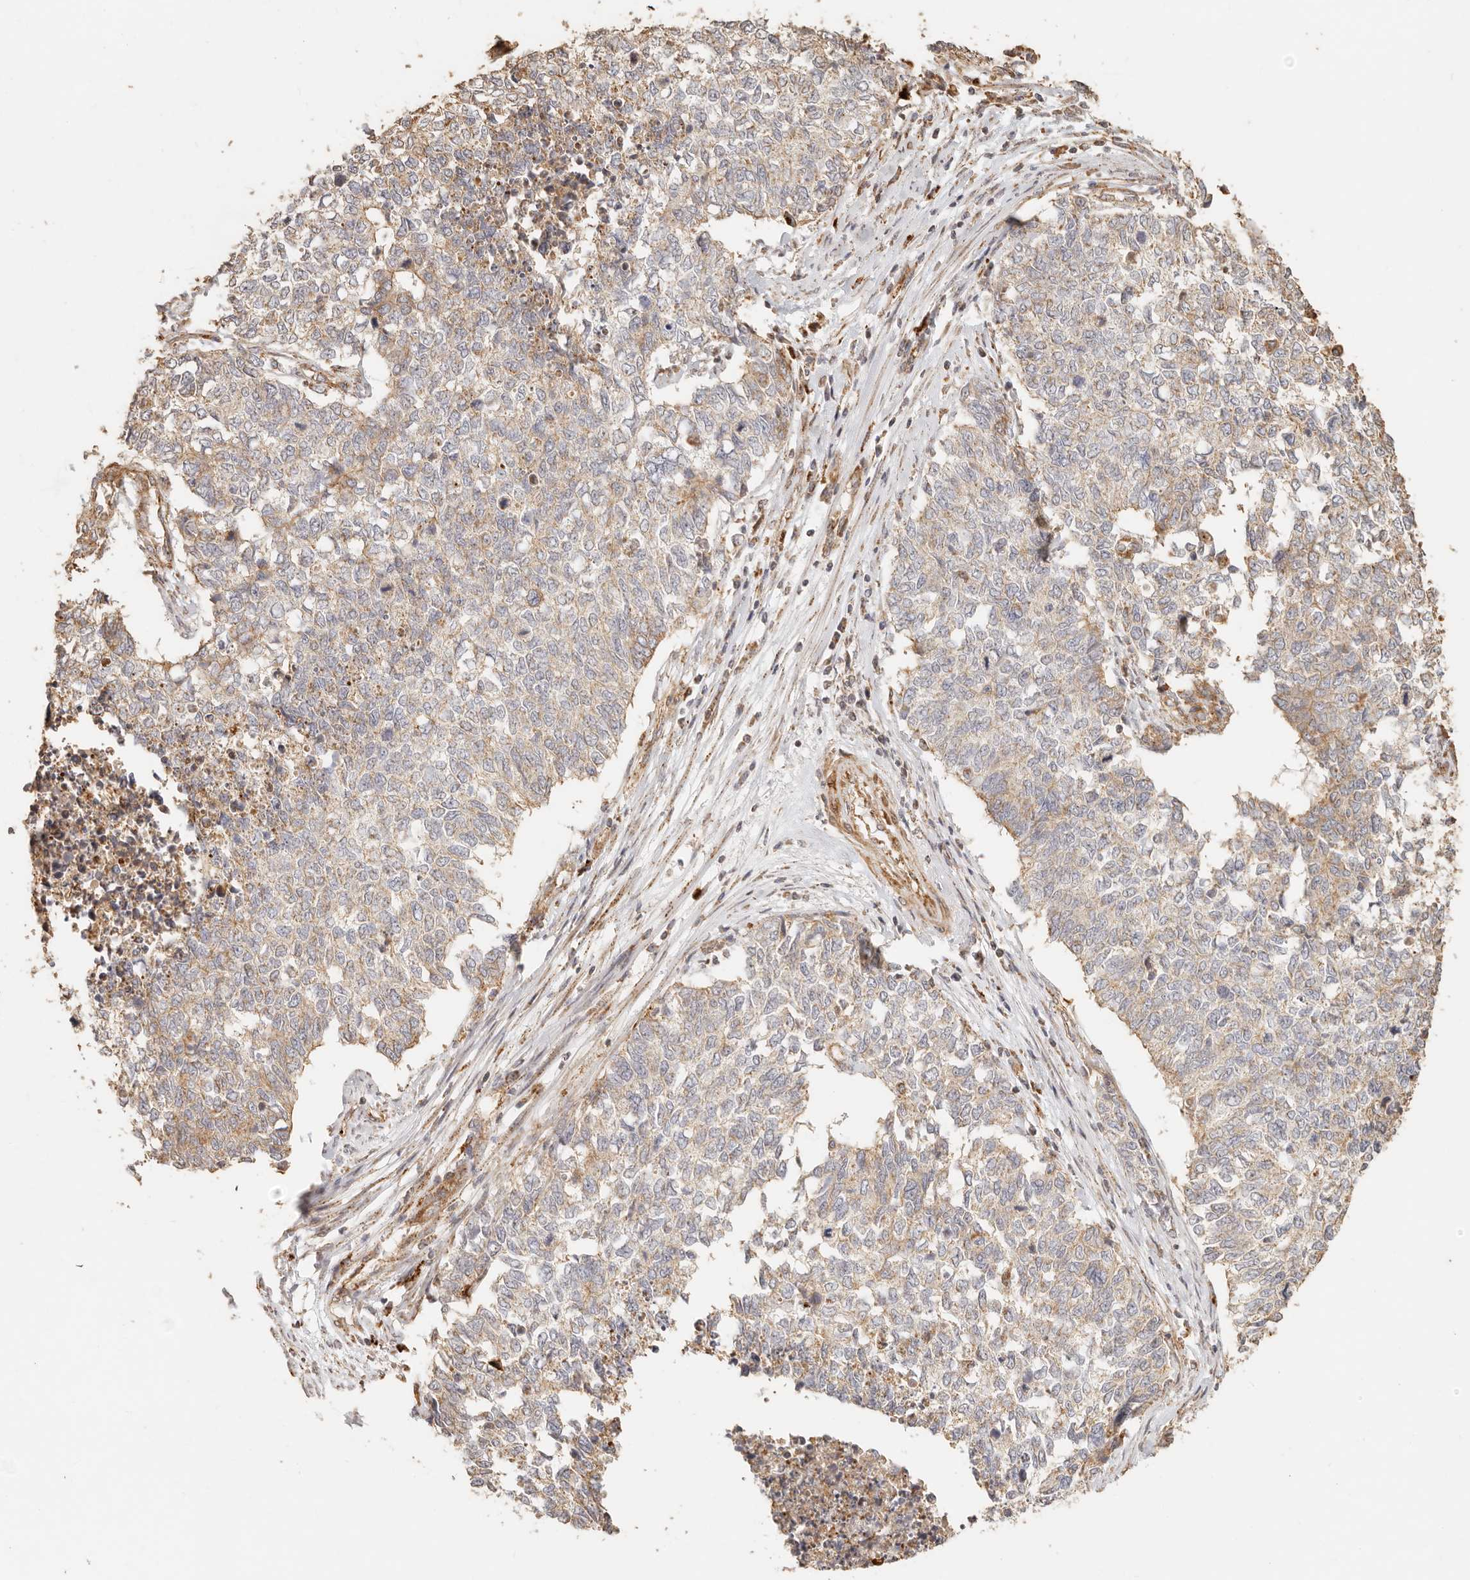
{"staining": {"intensity": "weak", "quantity": ">75%", "location": "cytoplasmic/membranous"}, "tissue": "cervical cancer", "cell_type": "Tumor cells", "image_type": "cancer", "snomed": [{"axis": "morphology", "description": "Squamous cell carcinoma, NOS"}, {"axis": "topography", "description": "Cervix"}], "caption": "An immunohistochemistry micrograph of neoplastic tissue is shown. Protein staining in brown labels weak cytoplasmic/membranous positivity in squamous cell carcinoma (cervical) within tumor cells.", "gene": "PTPN22", "patient": {"sex": "female", "age": 63}}